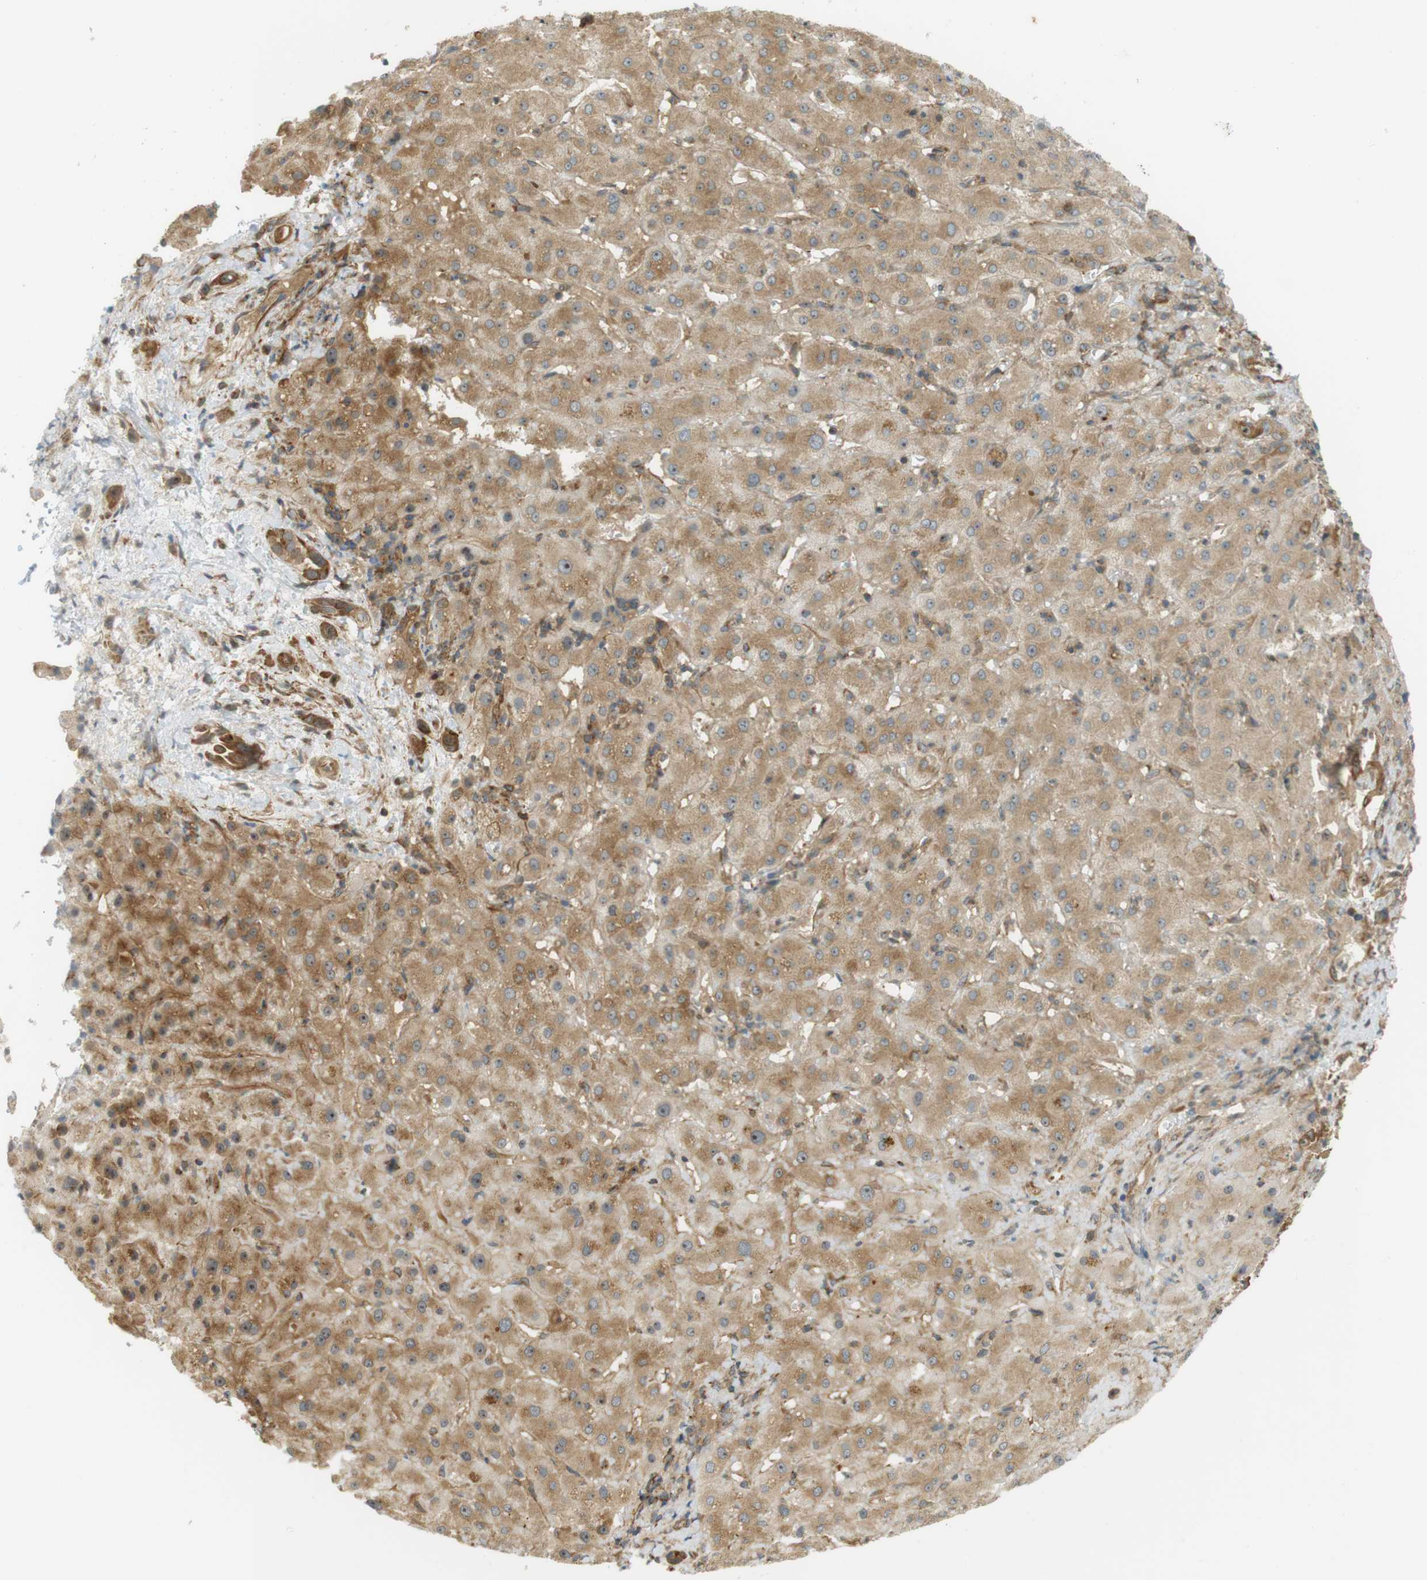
{"staining": {"intensity": "moderate", "quantity": ">75%", "location": "cytoplasmic/membranous,nuclear"}, "tissue": "liver cancer", "cell_type": "Tumor cells", "image_type": "cancer", "snomed": [{"axis": "morphology", "description": "Cholangiocarcinoma"}, {"axis": "topography", "description": "Liver"}], "caption": "Liver cancer (cholangiocarcinoma) stained for a protein shows moderate cytoplasmic/membranous and nuclear positivity in tumor cells.", "gene": "PA2G4", "patient": {"sex": "female", "age": 65}}